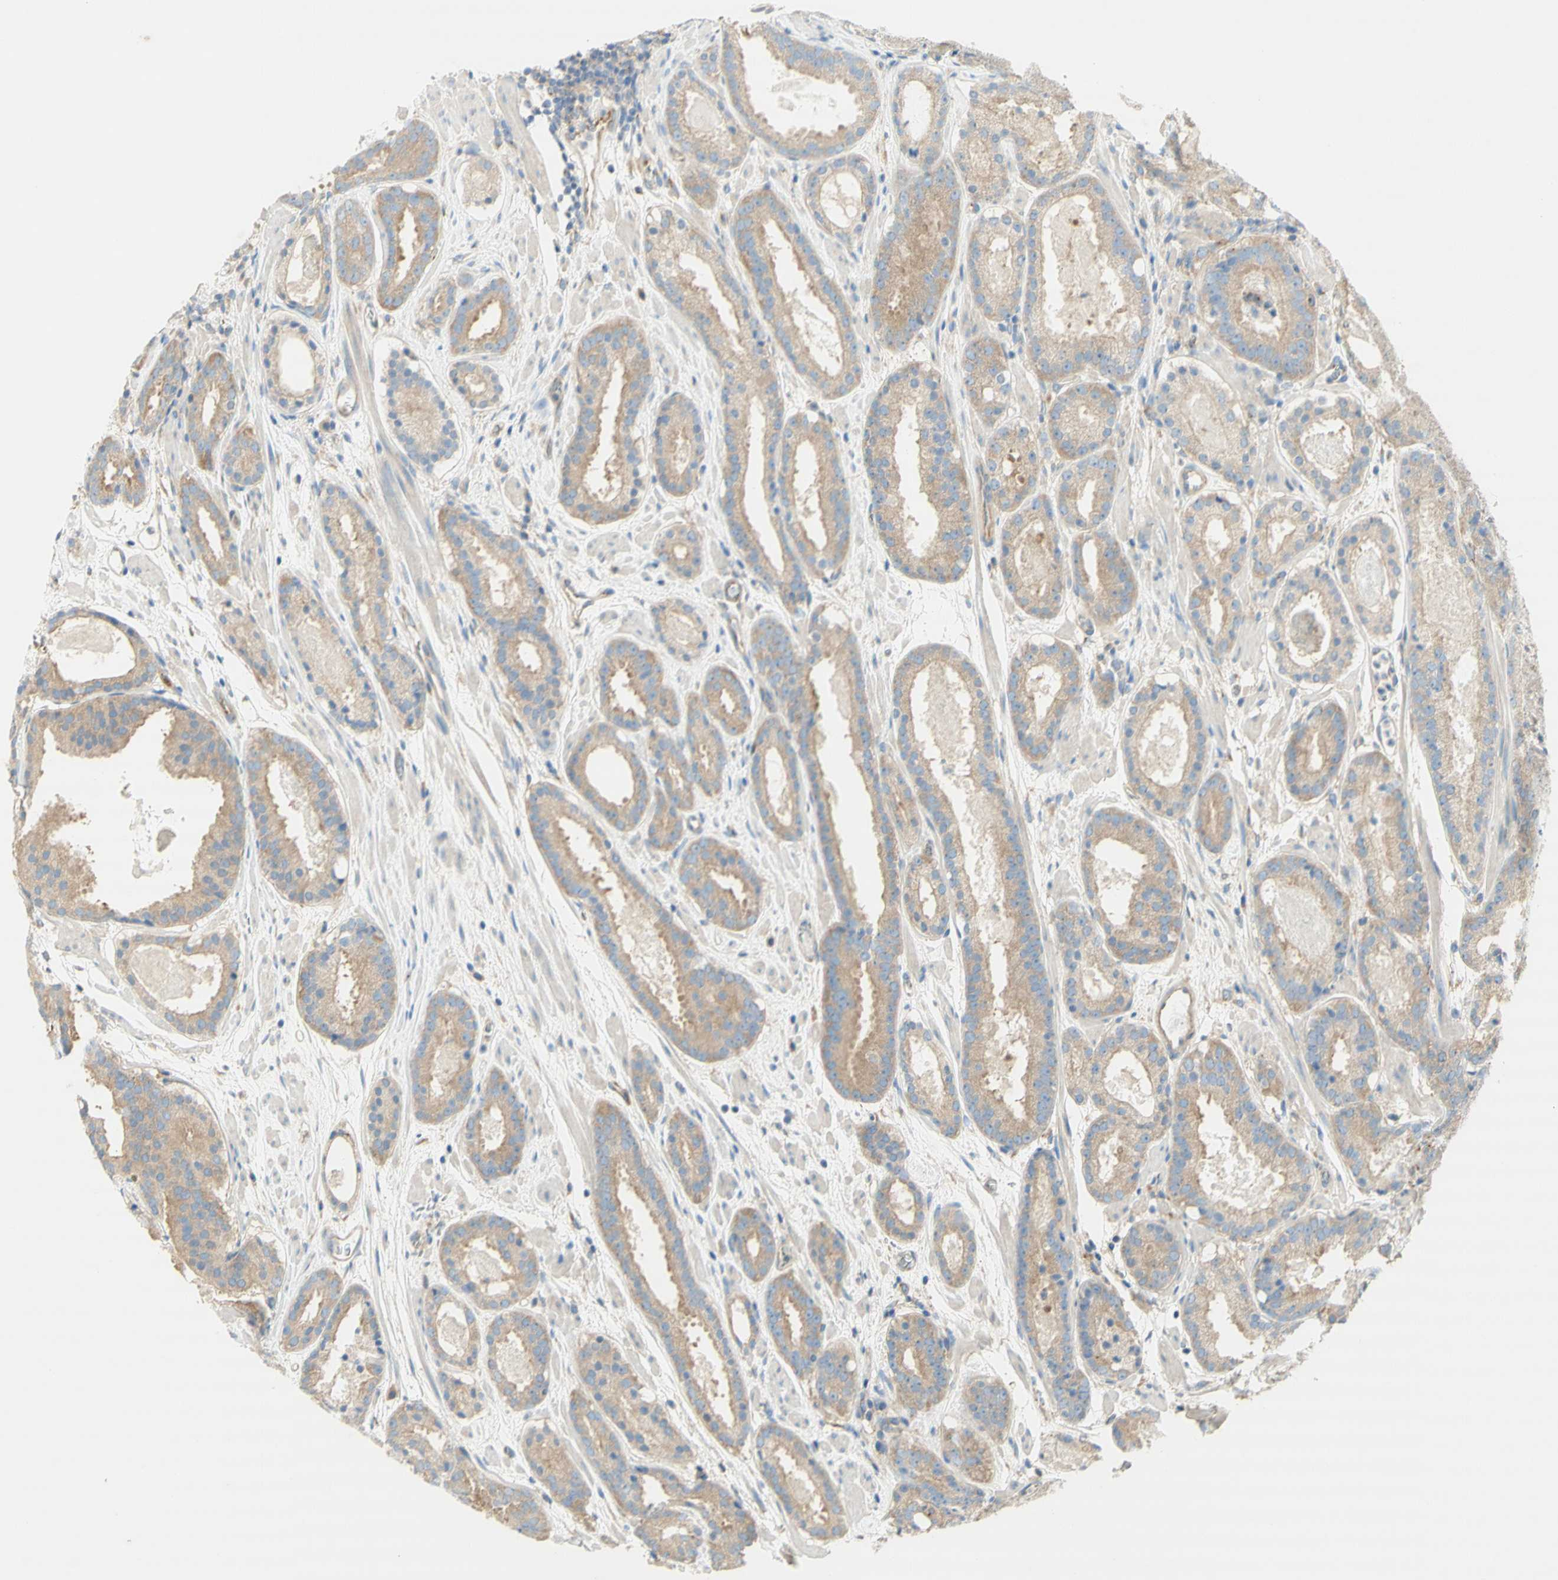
{"staining": {"intensity": "weak", "quantity": ">75%", "location": "cytoplasmic/membranous"}, "tissue": "prostate cancer", "cell_type": "Tumor cells", "image_type": "cancer", "snomed": [{"axis": "morphology", "description": "Adenocarcinoma, Low grade"}, {"axis": "topography", "description": "Prostate"}], "caption": "Immunohistochemical staining of human prostate adenocarcinoma (low-grade) displays weak cytoplasmic/membranous protein expression in about >75% of tumor cells. The protein of interest is shown in brown color, while the nuclei are stained blue.", "gene": "DYNC1H1", "patient": {"sex": "male", "age": 69}}